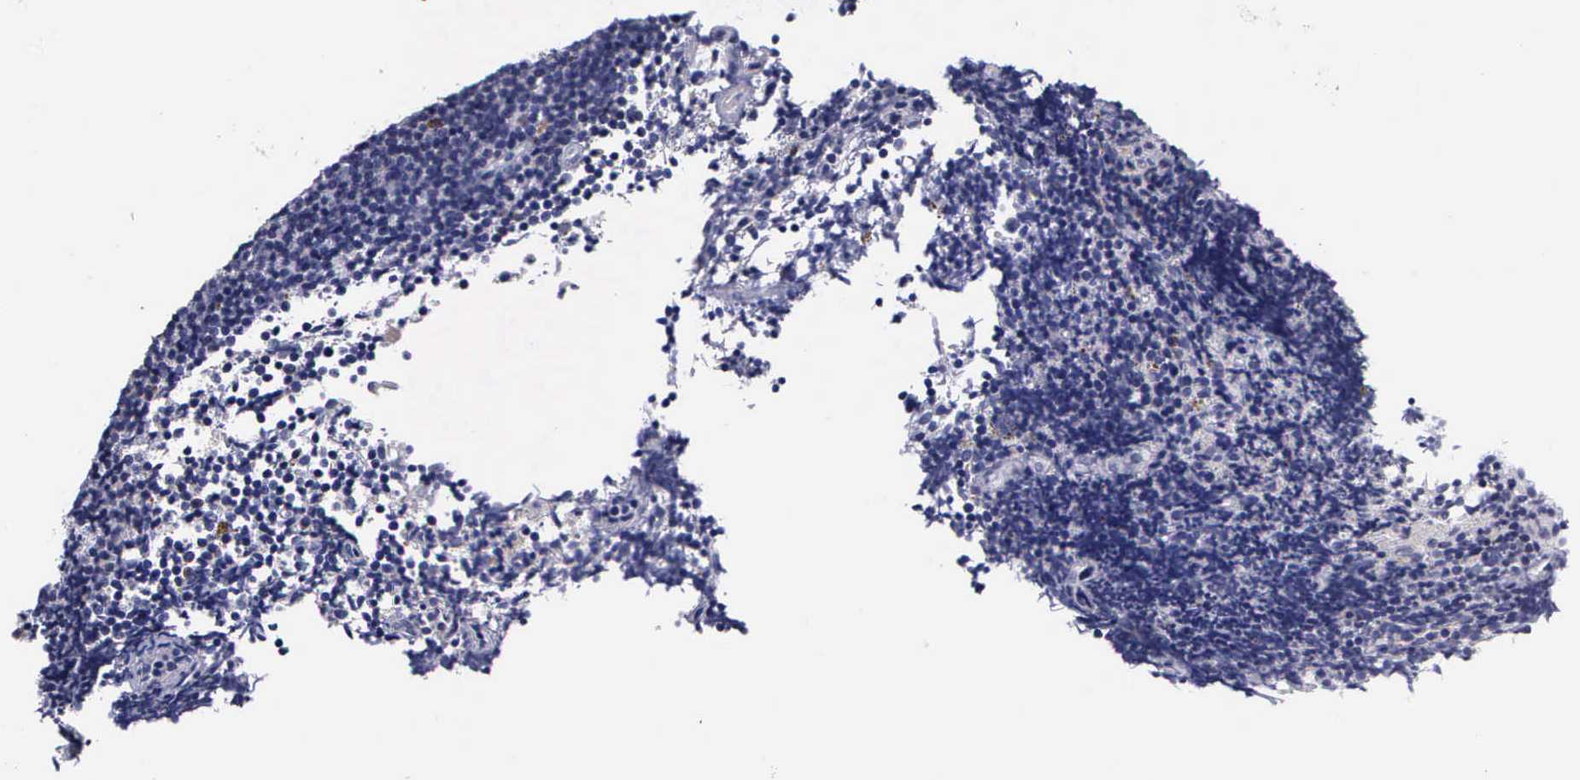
{"staining": {"intensity": "negative", "quantity": "none", "location": "none"}, "tissue": "lymphoma", "cell_type": "Tumor cells", "image_type": "cancer", "snomed": [{"axis": "morphology", "description": "Malignant lymphoma, non-Hodgkin's type, Low grade"}, {"axis": "topography", "description": "Lymph node"}], "caption": "IHC histopathology image of neoplastic tissue: low-grade malignant lymphoma, non-Hodgkin's type stained with DAB (3,3'-diaminobenzidine) reveals no significant protein expression in tumor cells.", "gene": "CRELD2", "patient": {"sex": "female", "age": 51}}